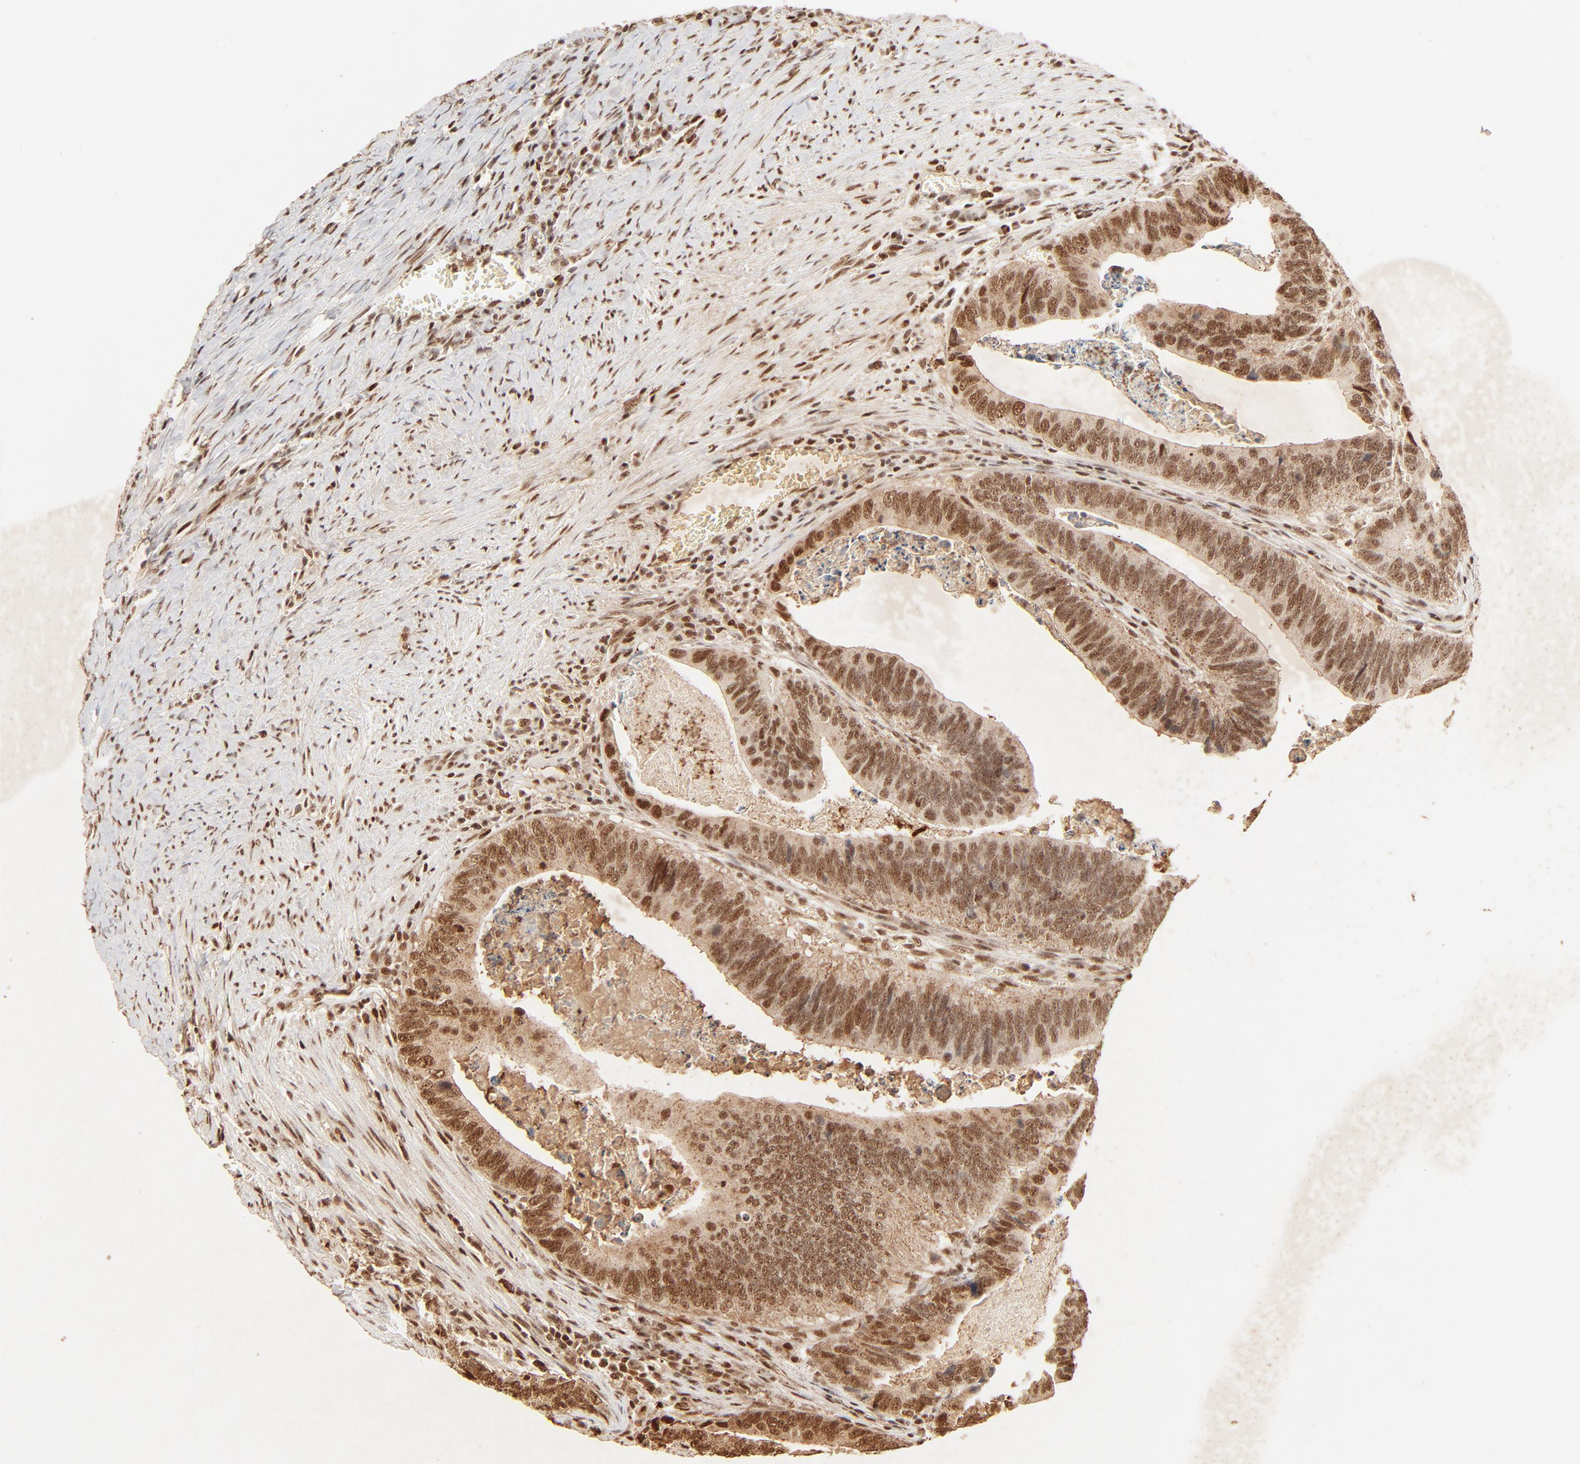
{"staining": {"intensity": "strong", "quantity": ">75%", "location": "cytoplasmic/membranous,nuclear"}, "tissue": "colorectal cancer", "cell_type": "Tumor cells", "image_type": "cancer", "snomed": [{"axis": "morphology", "description": "Adenocarcinoma, NOS"}, {"axis": "topography", "description": "Colon"}], "caption": "This is a histology image of IHC staining of colorectal adenocarcinoma, which shows strong expression in the cytoplasmic/membranous and nuclear of tumor cells.", "gene": "FAM50A", "patient": {"sex": "male", "age": 72}}